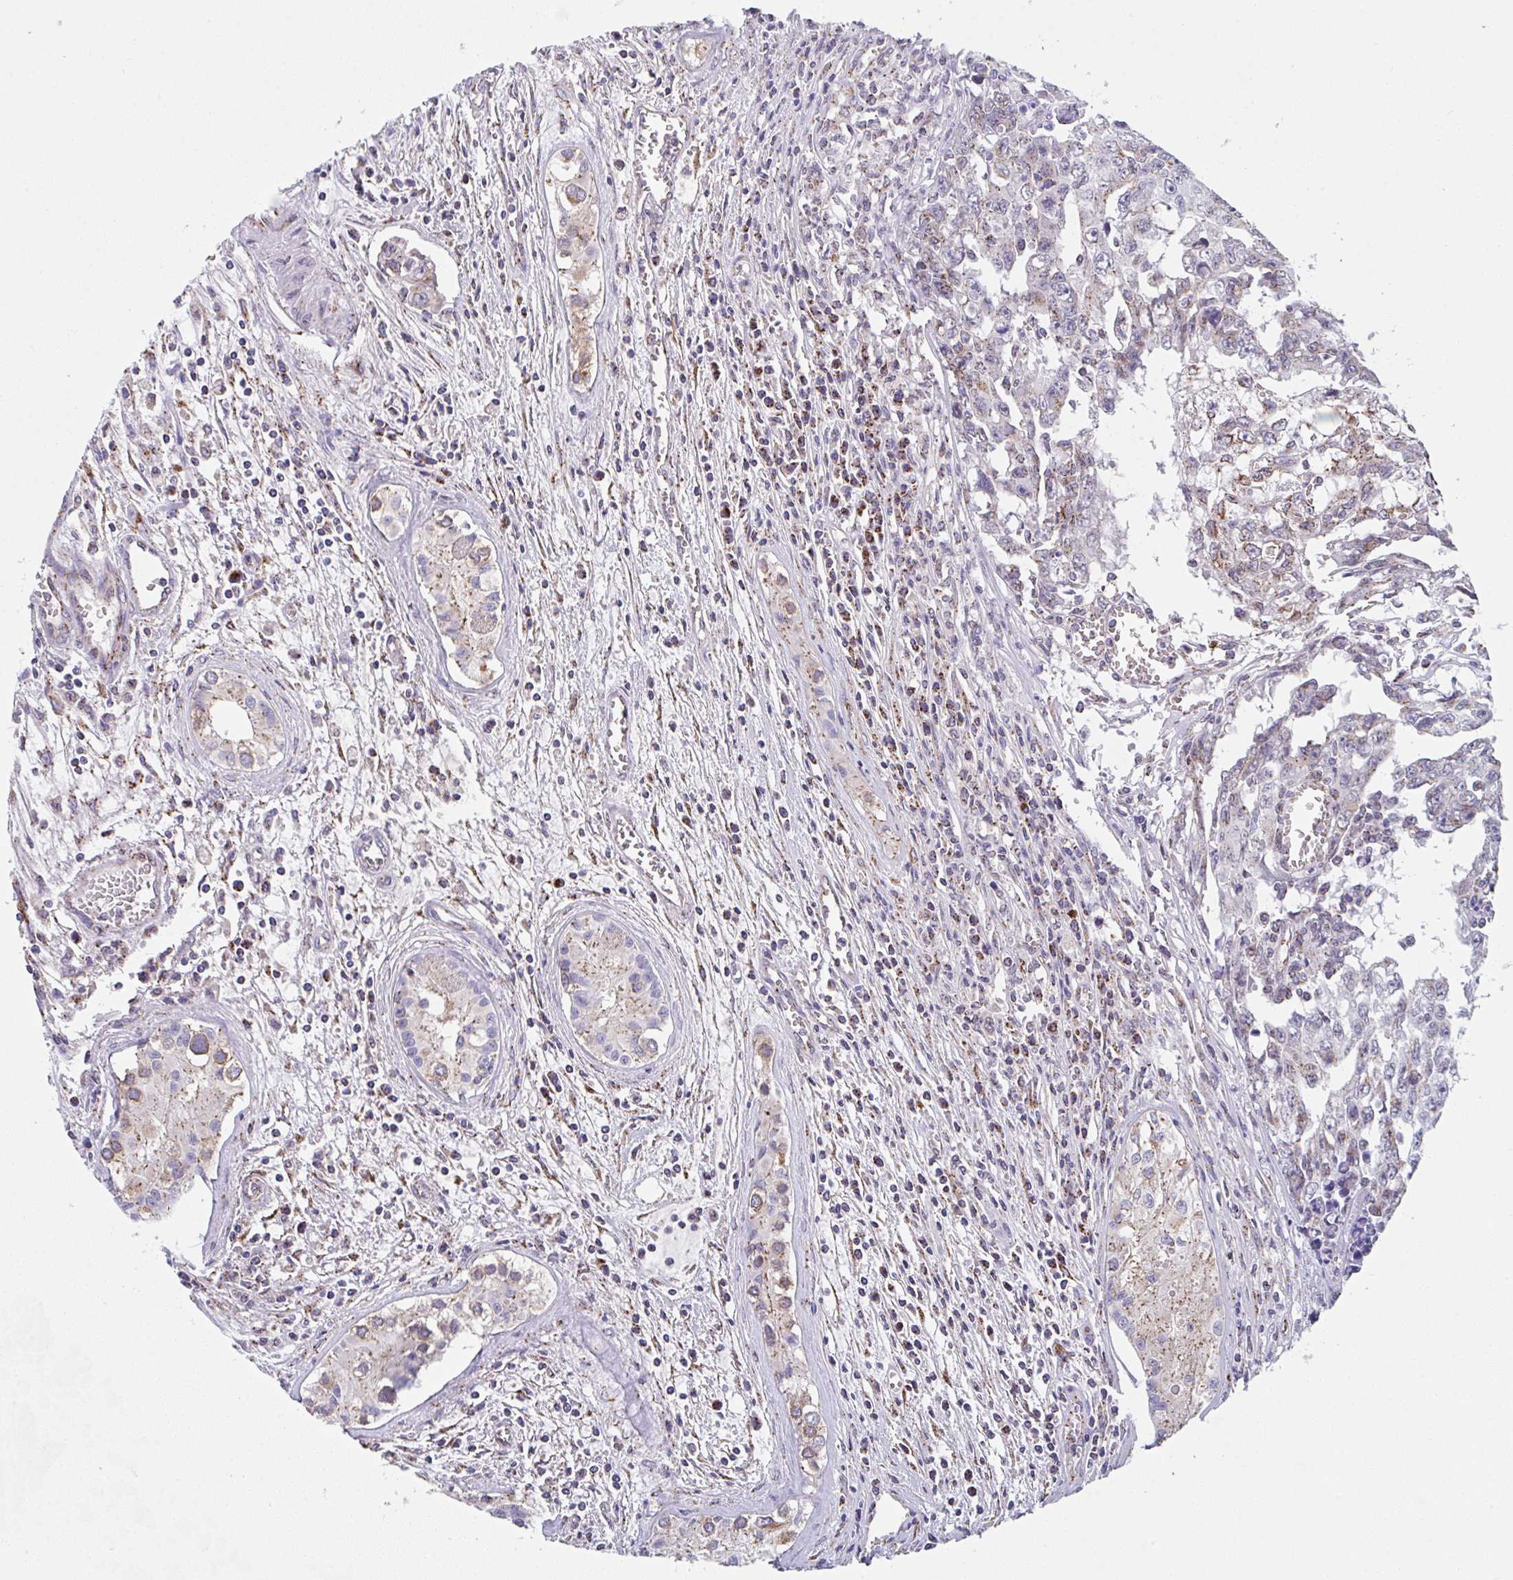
{"staining": {"intensity": "moderate", "quantity": "<25%", "location": "cytoplasmic/membranous"}, "tissue": "testis cancer", "cell_type": "Tumor cells", "image_type": "cancer", "snomed": [{"axis": "morphology", "description": "Carcinoma, Embryonal, NOS"}, {"axis": "topography", "description": "Testis"}], "caption": "A photomicrograph showing moderate cytoplasmic/membranous staining in about <25% of tumor cells in testis cancer (embryonal carcinoma), as visualized by brown immunohistochemical staining.", "gene": "PROSER3", "patient": {"sex": "male", "age": 24}}